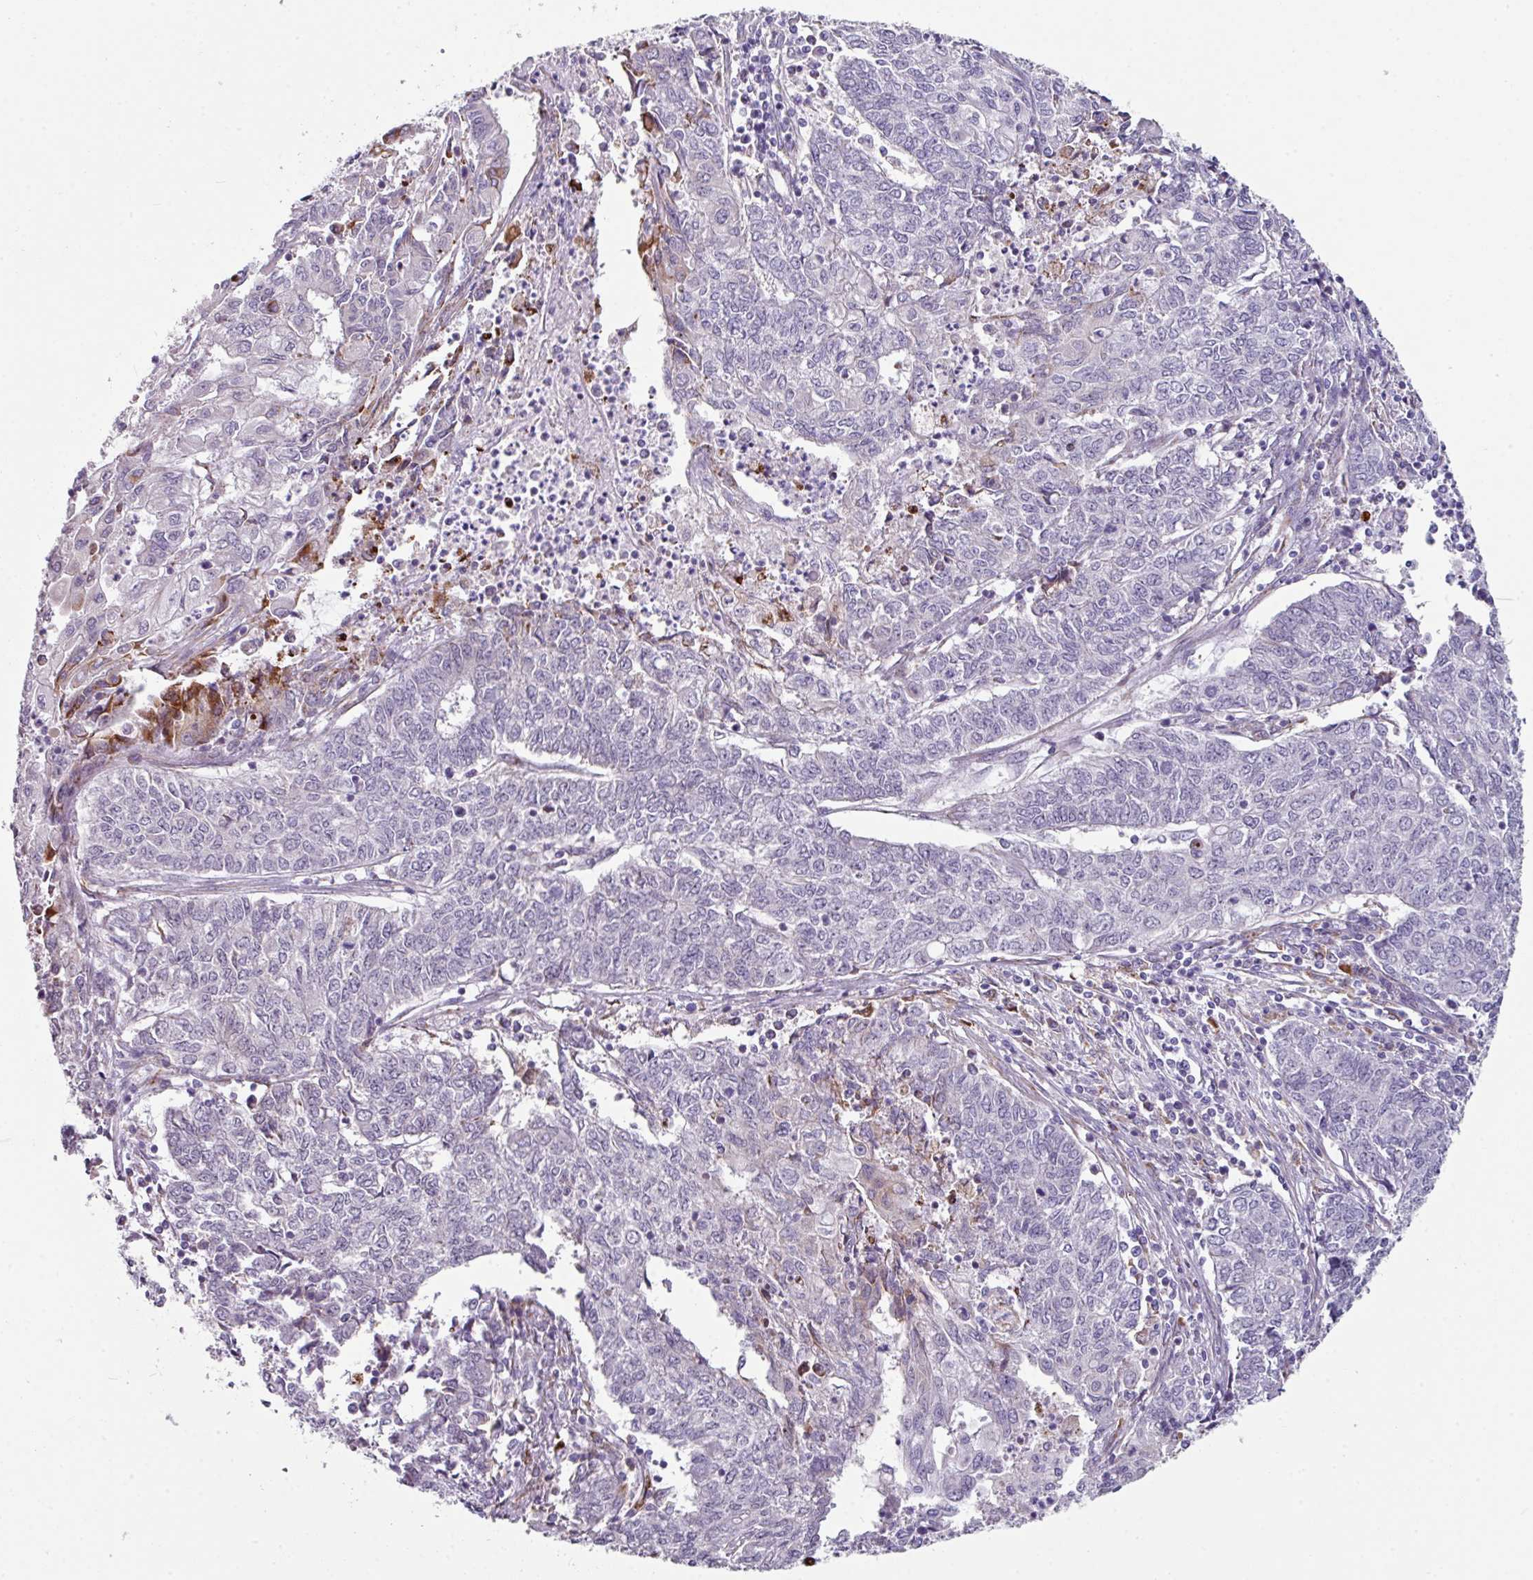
{"staining": {"intensity": "negative", "quantity": "none", "location": "none"}, "tissue": "endometrial cancer", "cell_type": "Tumor cells", "image_type": "cancer", "snomed": [{"axis": "morphology", "description": "Adenocarcinoma, NOS"}, {"axis": "topography", "description": "Endometrium"}], "caption": "Immunohistochemistry (IHC) histopathology image of endometrial cancer stained for a protein (brown), which demonstrates no expression in tumor cells. (Stains: DAB (3,3'-diaminobenzidine) immunohistochemistry with hematoxylin counter stain, Microscopy: brightfield microscopy at high magnification).", "gene": "BMS1", "patient": {"sex": "female", "age": 54}}